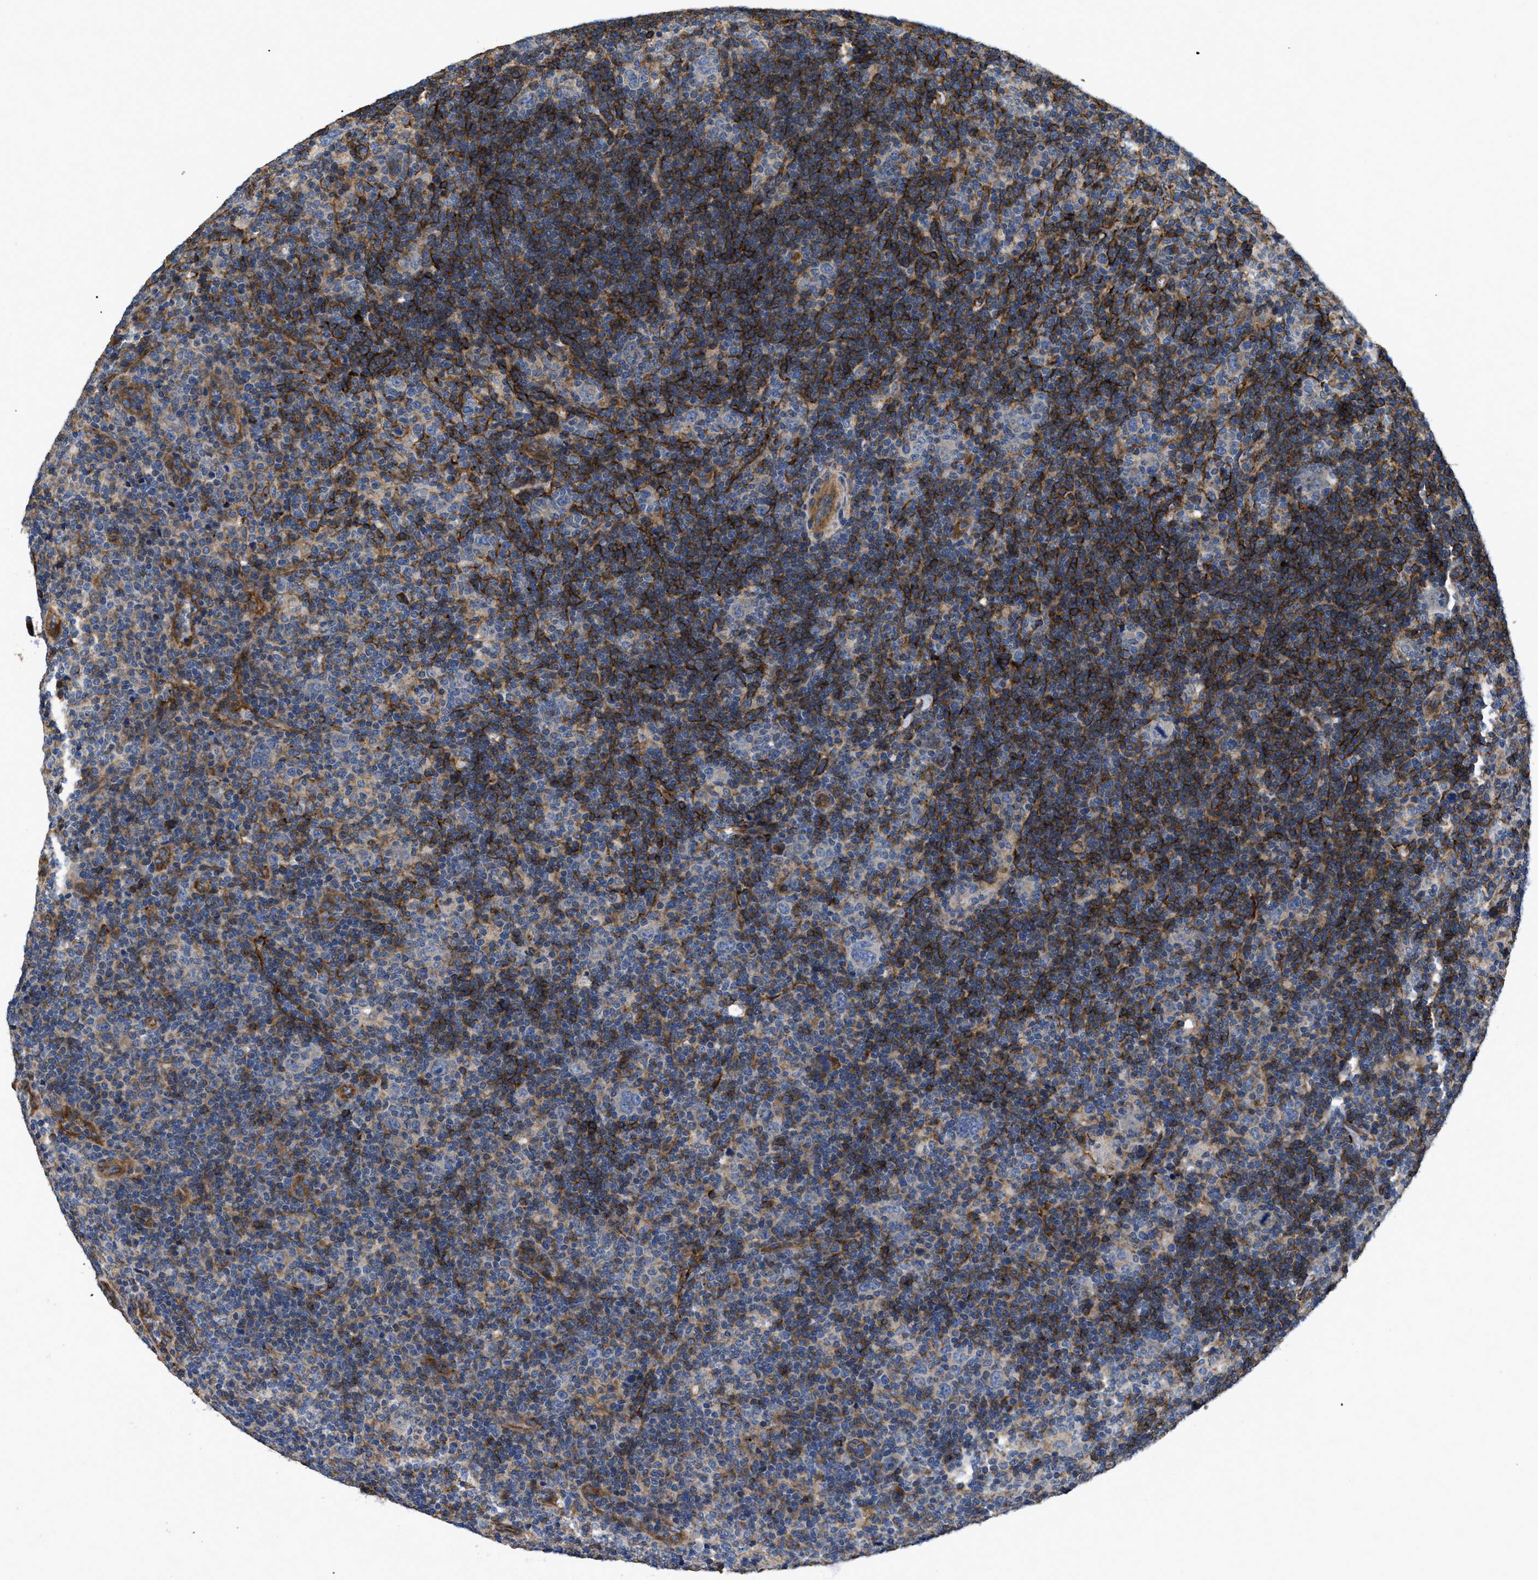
{"staining": {"intensity": "moderate", "quantity": "<25%", "location": "cytoplasmic/membranous"}, "tissue": "lymphoma", "cell_type": "Tumor cells", "image_type": "cancer", "snomed": [{"axis": "morphology", "description": "Hodgkin's disease, NOS"}, {"axis": "topography", "description": "Lymph node"}], "caption": "Tumor cells exhibit low levels of moderate cytoplasmic/membranous positivity in approximately <25% of cells in lymphoma. (DAB IHC, brown staining for protein, blue staining for nuclei).", "gene": "NT5E", "patient": {"sex": "female", "age": 57}}